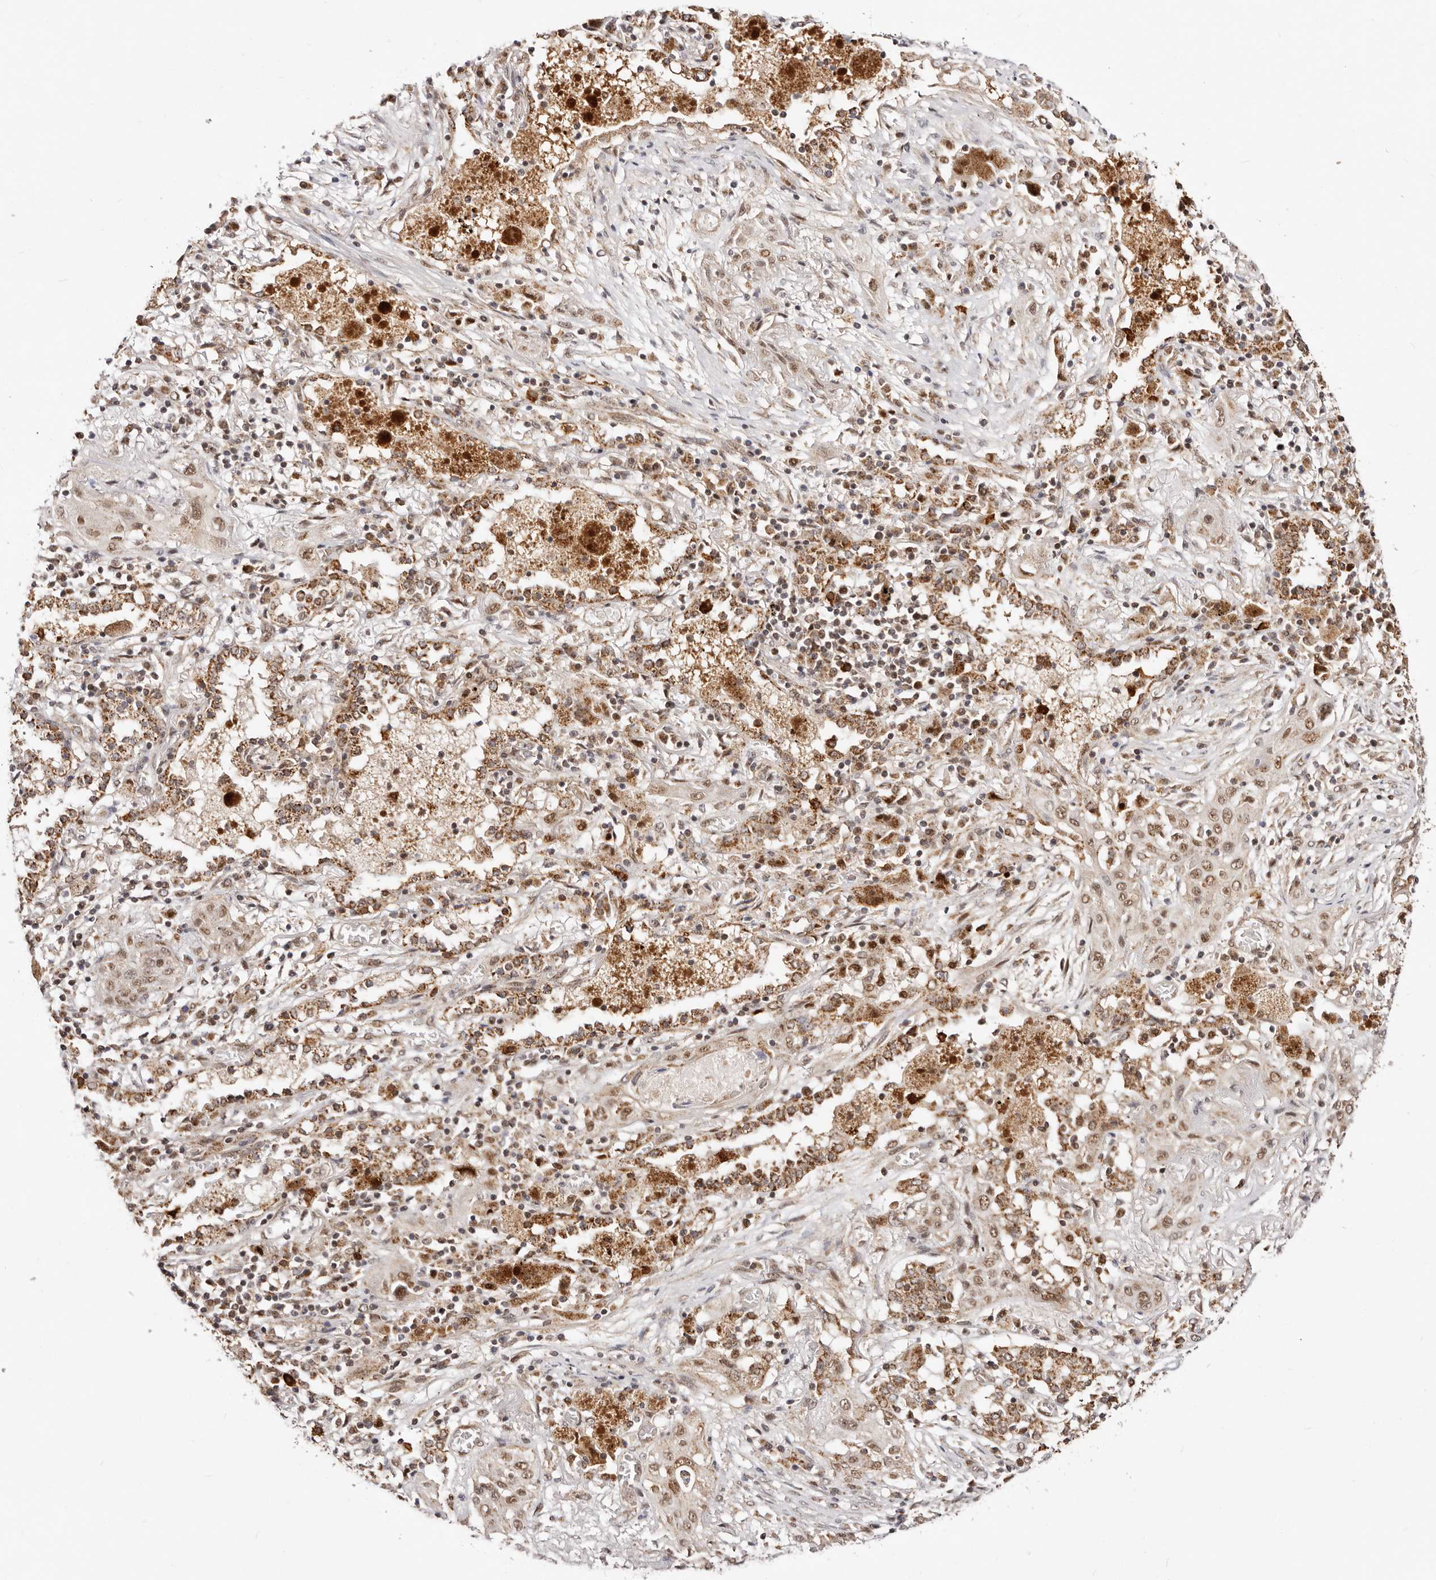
{"staining": {"intensity": "moderate", "quantity": ">75%", "location": "nuclear"}, "tissue": "lung cancer", "cell_type": "Tumor cells", "image_type": "cancer", "snomed": [{"axis": "morphology", "description": "Squamous cell carcinoma, NOS"}, {"axis": "topography", "description": "Lung"}], "caption": "The image displays immunohistochemical staining of squamous cell carcinoma (lung). There is moderate nuclear positivity is present in about >75% of tumor cells.", "gene": "SEC14L1", "patient": {"sex": "female", "age": 47}}